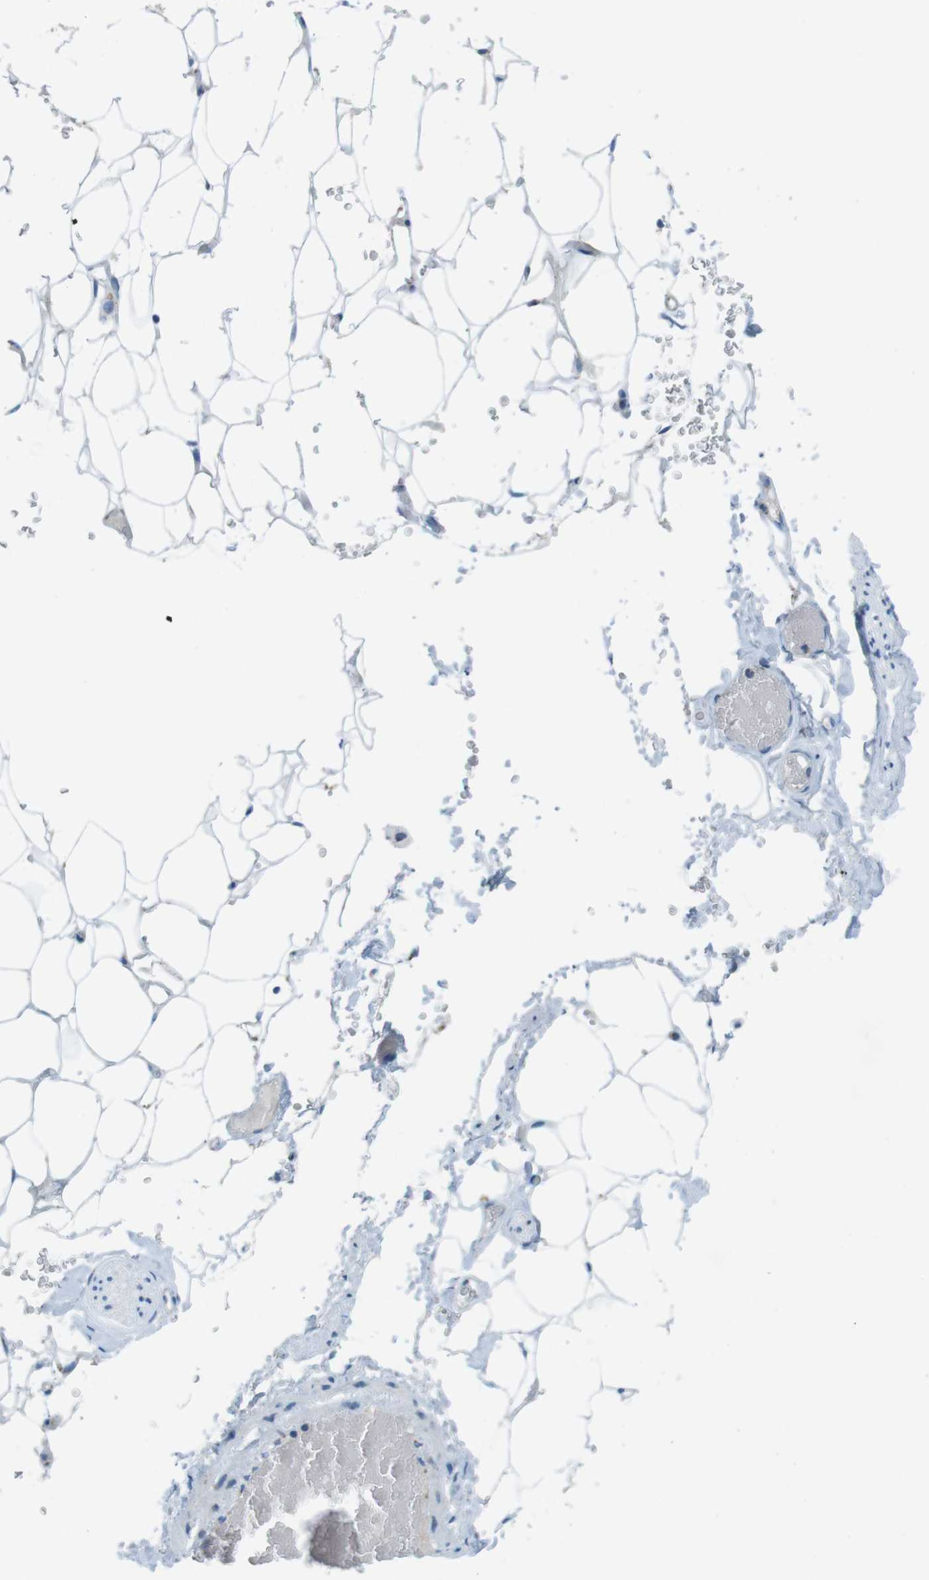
{"staining": {"intensity": "negative", "quantity": "none", "location": "none"}, "tissue": "adipose tissue", "cell_type": "Adipocytes", "image_type": "normal", "snomed": [{"axis": "morphology", "description": "Normal tissue, NOS"}, {"axis": "topography", "description": "Peripheral nerve tissue"}], "caption": "The histopathology image exhibits no staining of adipocytes in benign adipose tissue. The staining was performed using DAB (3,3'-diaminobenzidine) to visualize the protein expression in brown, while the nuclei were stained in blue with hematoxylin (Magnification: 20x).", "gene": "TXNDC15", "patient": {"sex": "male", "age": 70}}